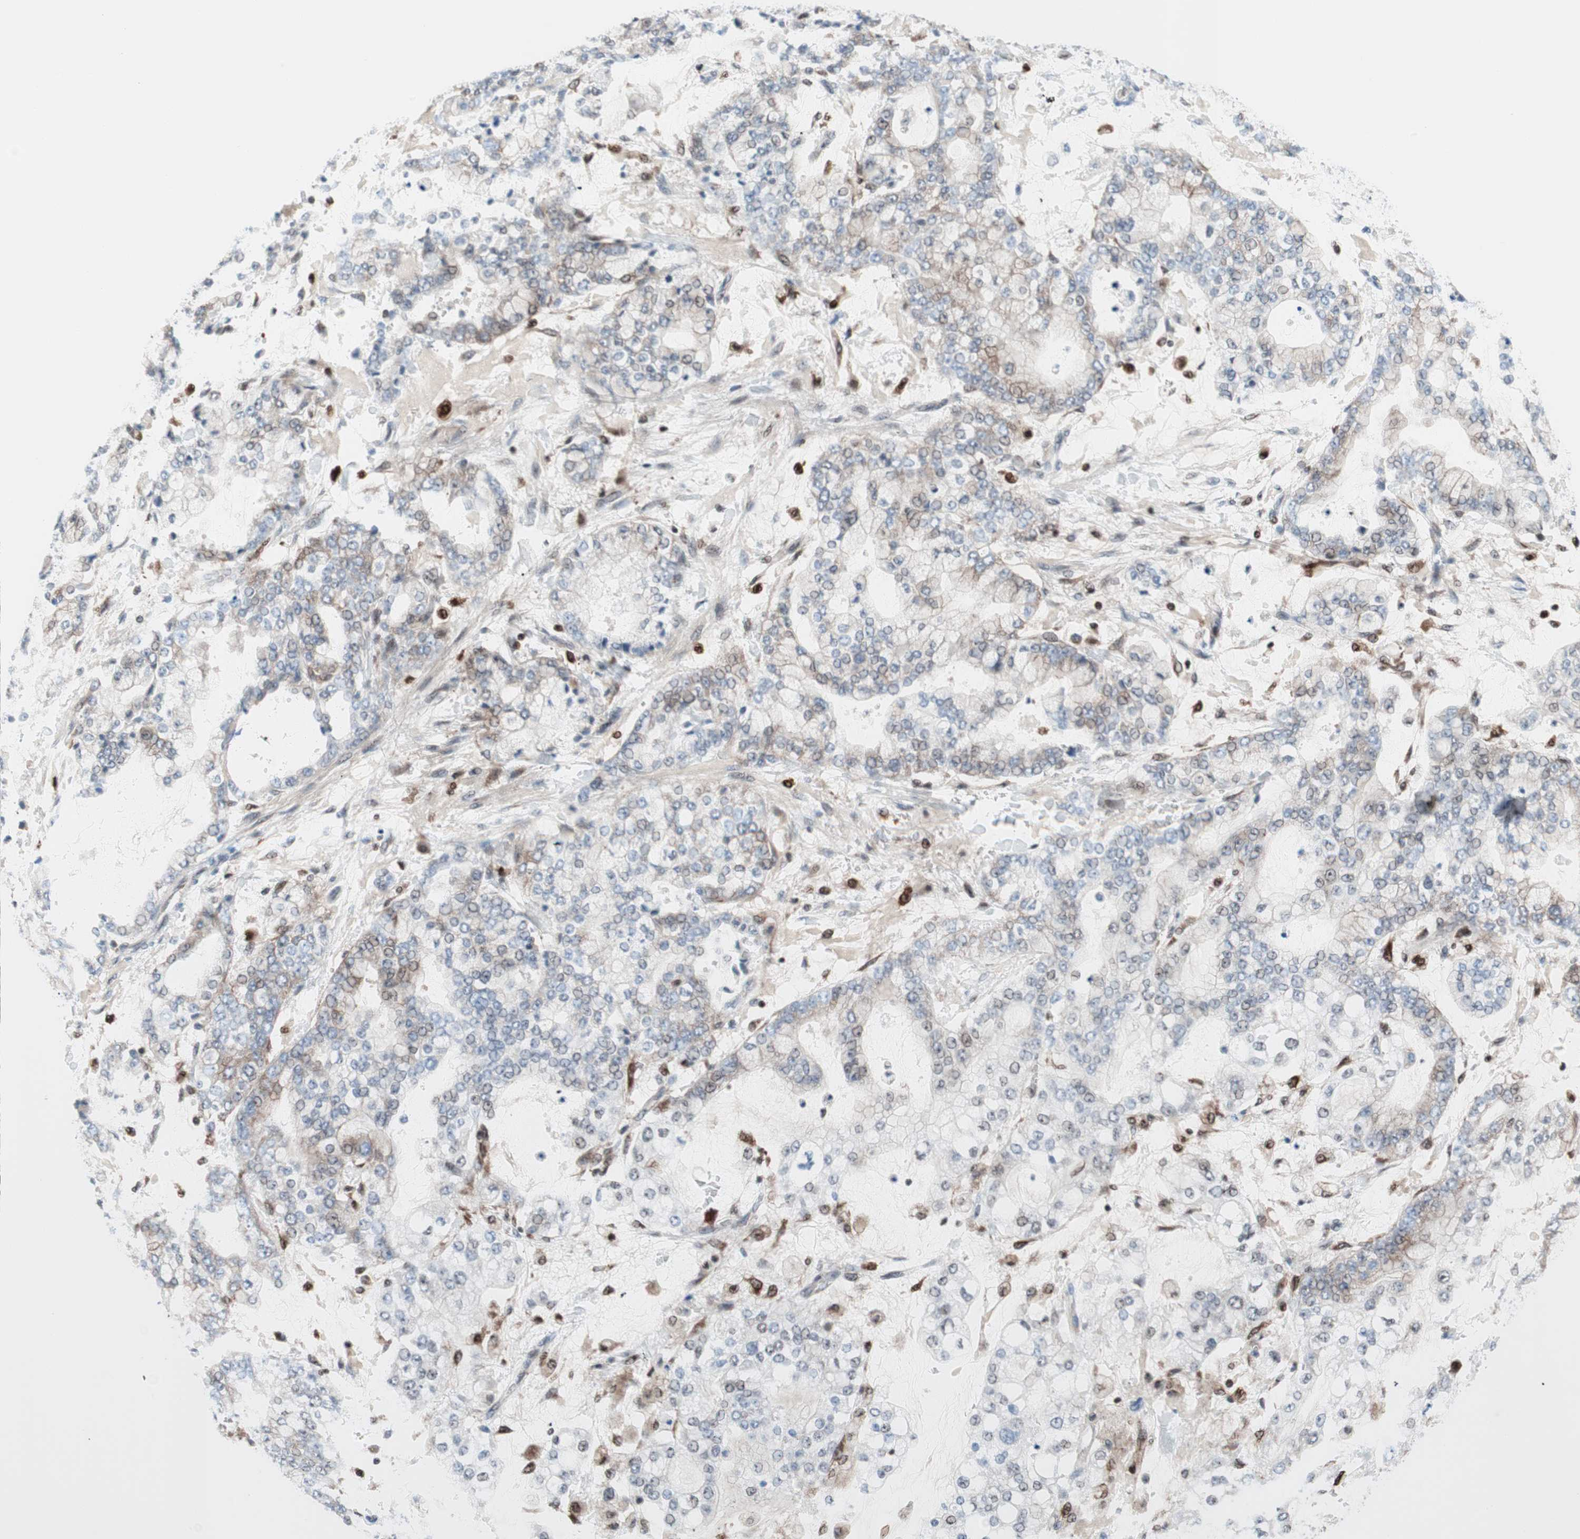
{"staining": {"intensity": "weak", "quantity": "<25%", "location": "cytoplasmic/membranous"}, "tissue": "stomach cancer", "cell_type": "Tumor cells", "image_type": "cancer", "snomed": [{"axis": "morphology", "description": "Adenocarcinoma, NOS"}, {"axis": "topography", "description": "Stomach"}], "caption": "This is an IHC photomicrograph of human stomach adenocarcinoma. There is no expression in tumor cells.", "gene": "RGS10", "patient": {"sex": "male", "age": 76}}